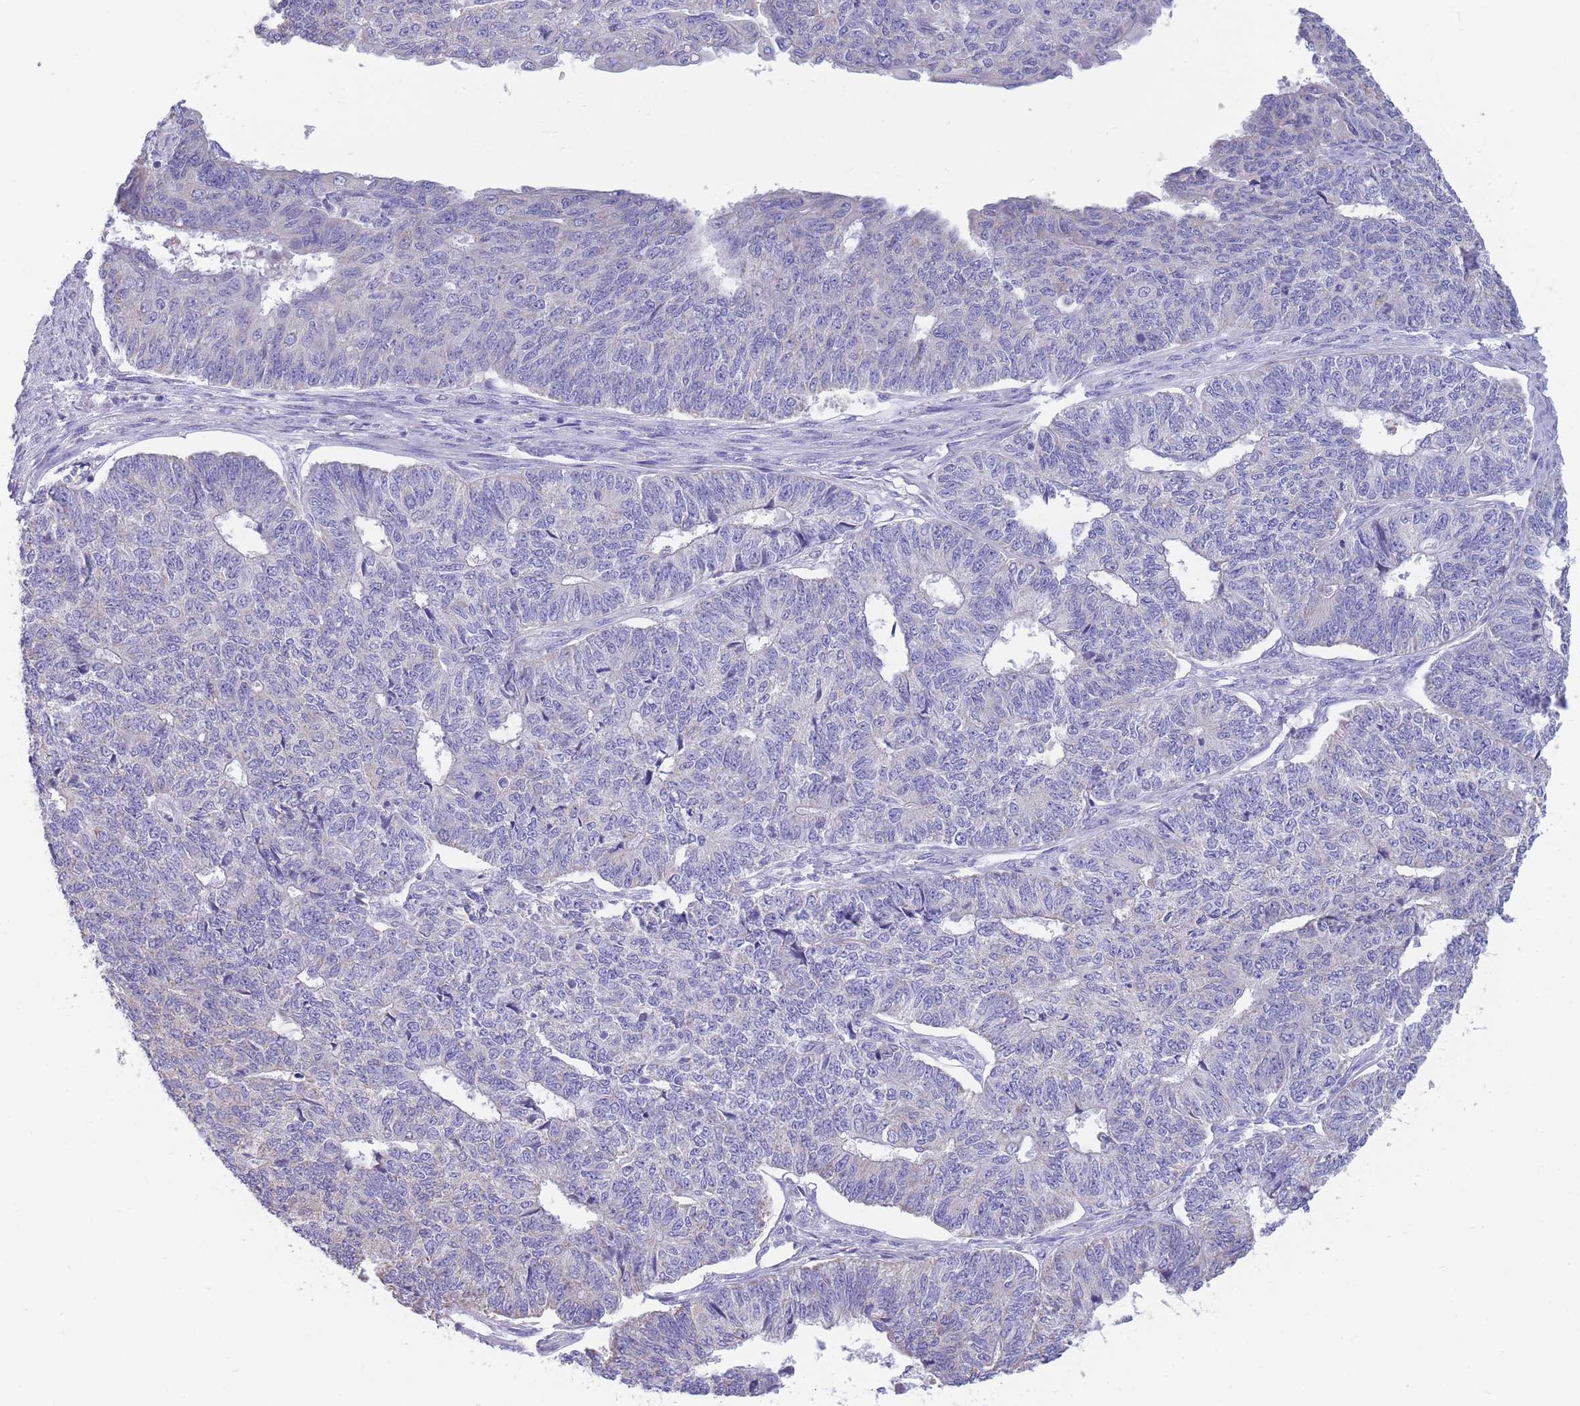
{"staining": {"intensity": "negative", "quantity": "none", "location": "none"}, "tissue": "endometrial cancer", "cell_type": "Tumor cells", "image_type": "cancer", "snomed": [{"axis": "morphology", "description": "Adenocarcinoma, NOS"}, {"axis": "topography", "description": "Endometrium"}], "caption": "High magnification brightfield microscopy of endometrial cancer (adenocarcinoma) stained with DAB (3,3'-diaminobenzidine) (brown) and counterstained with hematoxylin (blue): tumor cells show no significant positivity.", "gene": "DHRS11", "patient": {"sex": "female", "age": 32}}